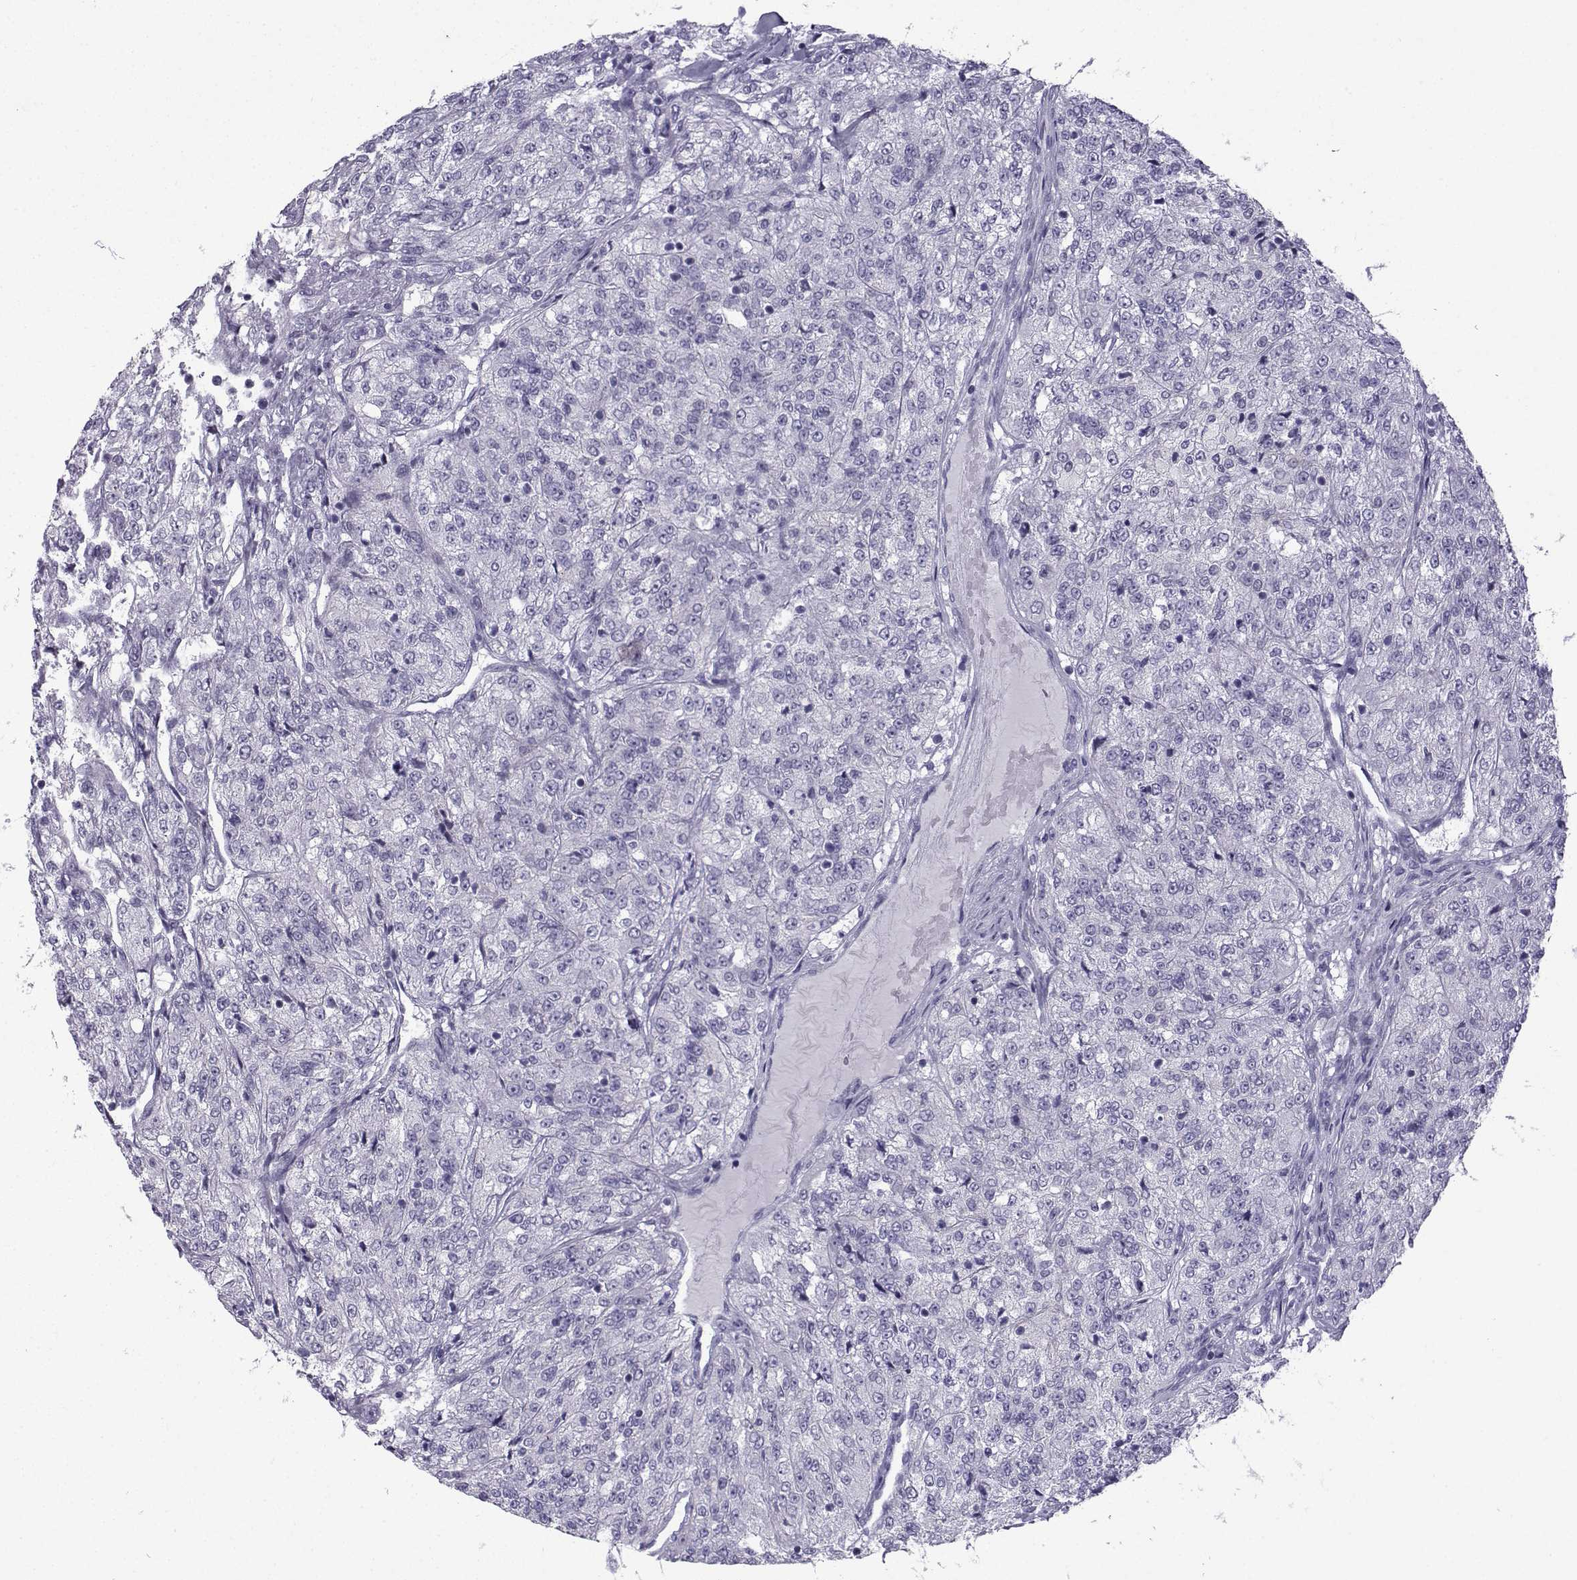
{"staining": {"intensity": "negative", "quantity": "none", "location": "none"}, "tissue": "renal cancer", "cell_type": "Tumor cells", "image_type": "cancer", "snomed": [{"axis": "morphology", "description": "Adenocarcinoma, NOS"}, {"axis": "topography", "description": "Kidney"}], "caption": "A high-resolution photomicrograph shows immunohistochemistry (IHC) staining of renal cancer (adenocarcinoma), which displays no significant expression in tumor cells.", "gene": "CFAP53", "patient": {"sex": "female", "age": 63}}